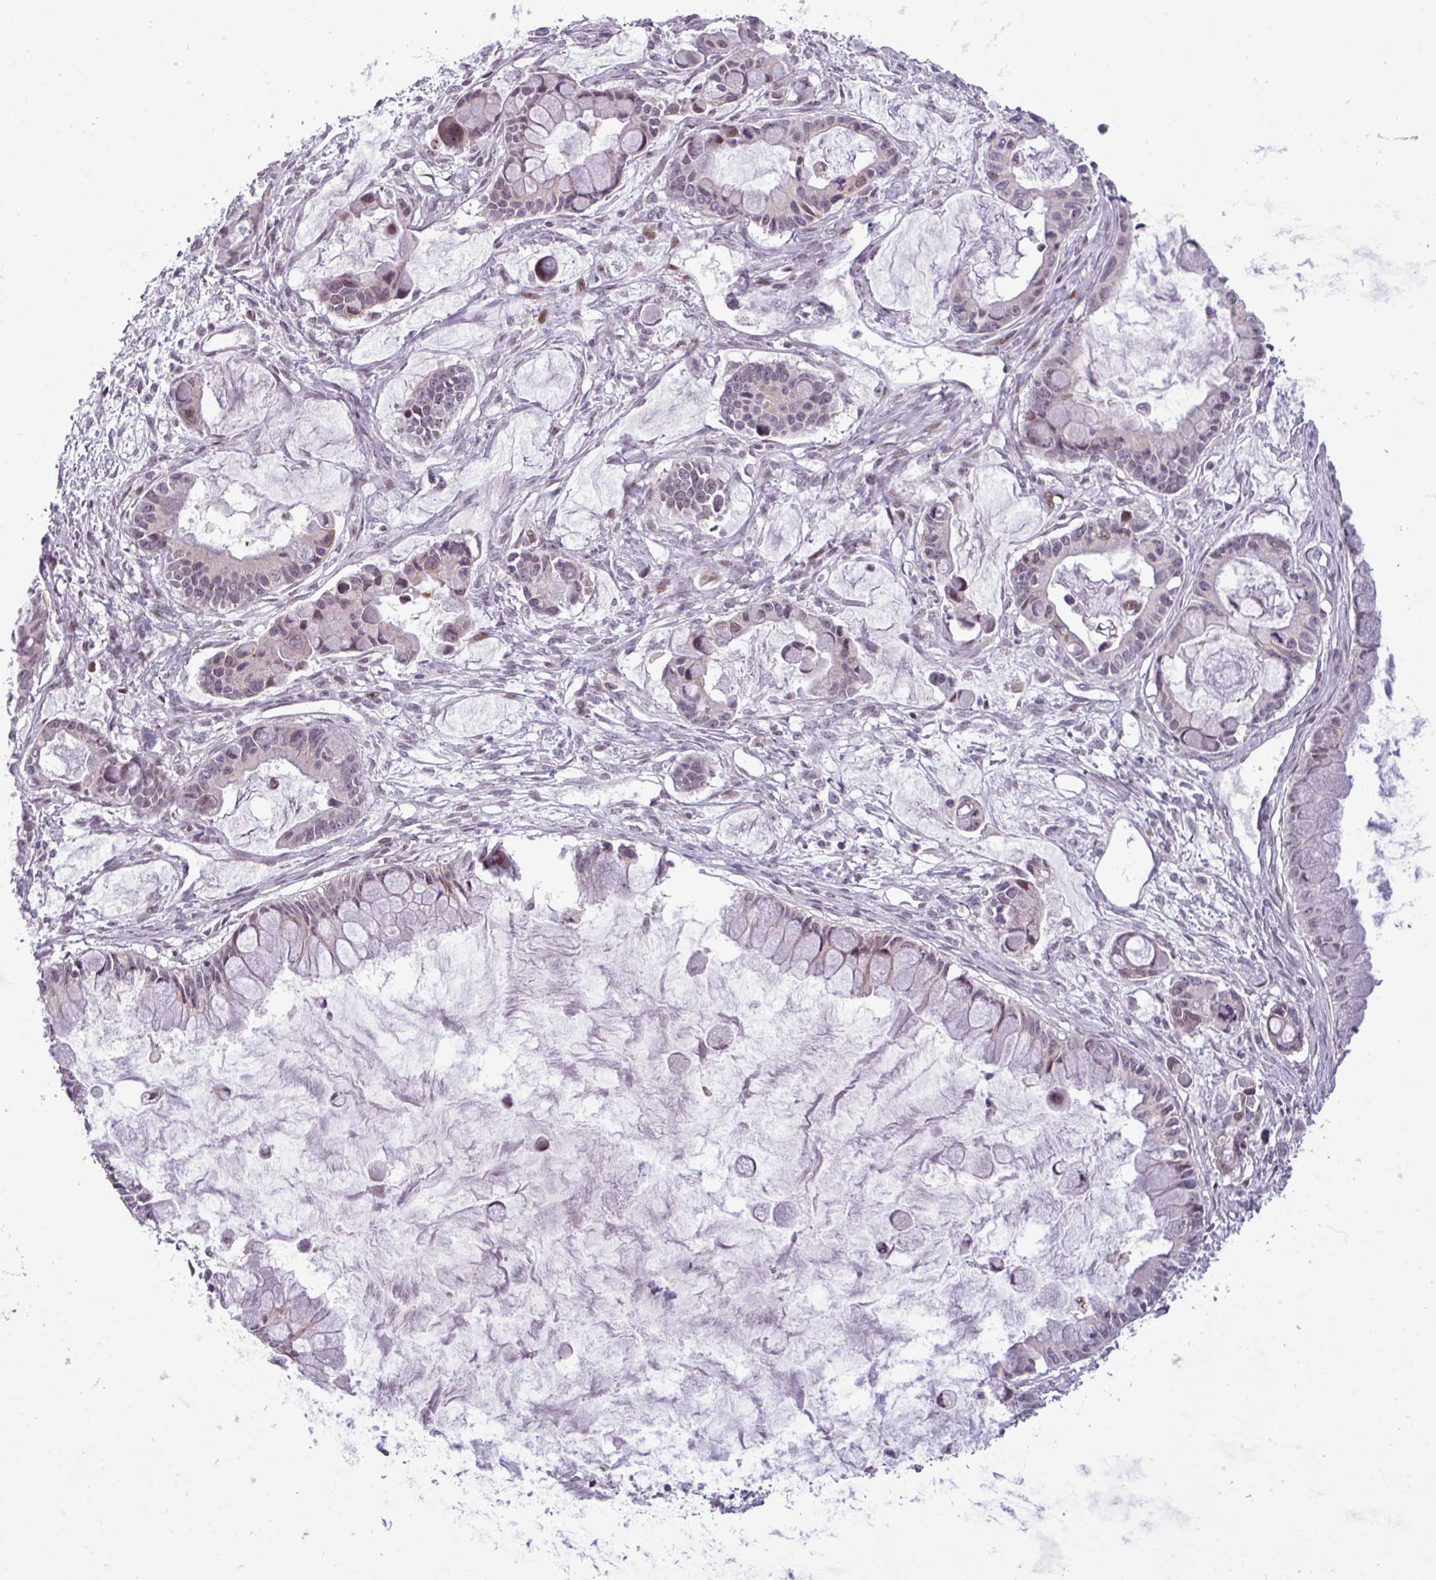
{"staining": {"intensity": "negative", "quantity": "none", "location": "none"}, "tissue": "ovarian cancer", "cell_type": "Tumor cells", "image_type": "cancer", "snomed": [{"axis": "morphology", "description": "Cystadenocarcinoma, mucinous, NOS"}, {"axis": "topography", "description": "Ovary"}], "caption": "This photomicrograph is of mucinous cystadenocarcinoma (ovarian) stained with immunohistochemistry (IHC) to label a protein in brown with the nuclei are counter-stained blue. There is no staining in tumor cells. (DAB immunohistochemistry, high magnification).", "gene": "SLC66A2", "patient": {"sex": "female", "age": 63}}